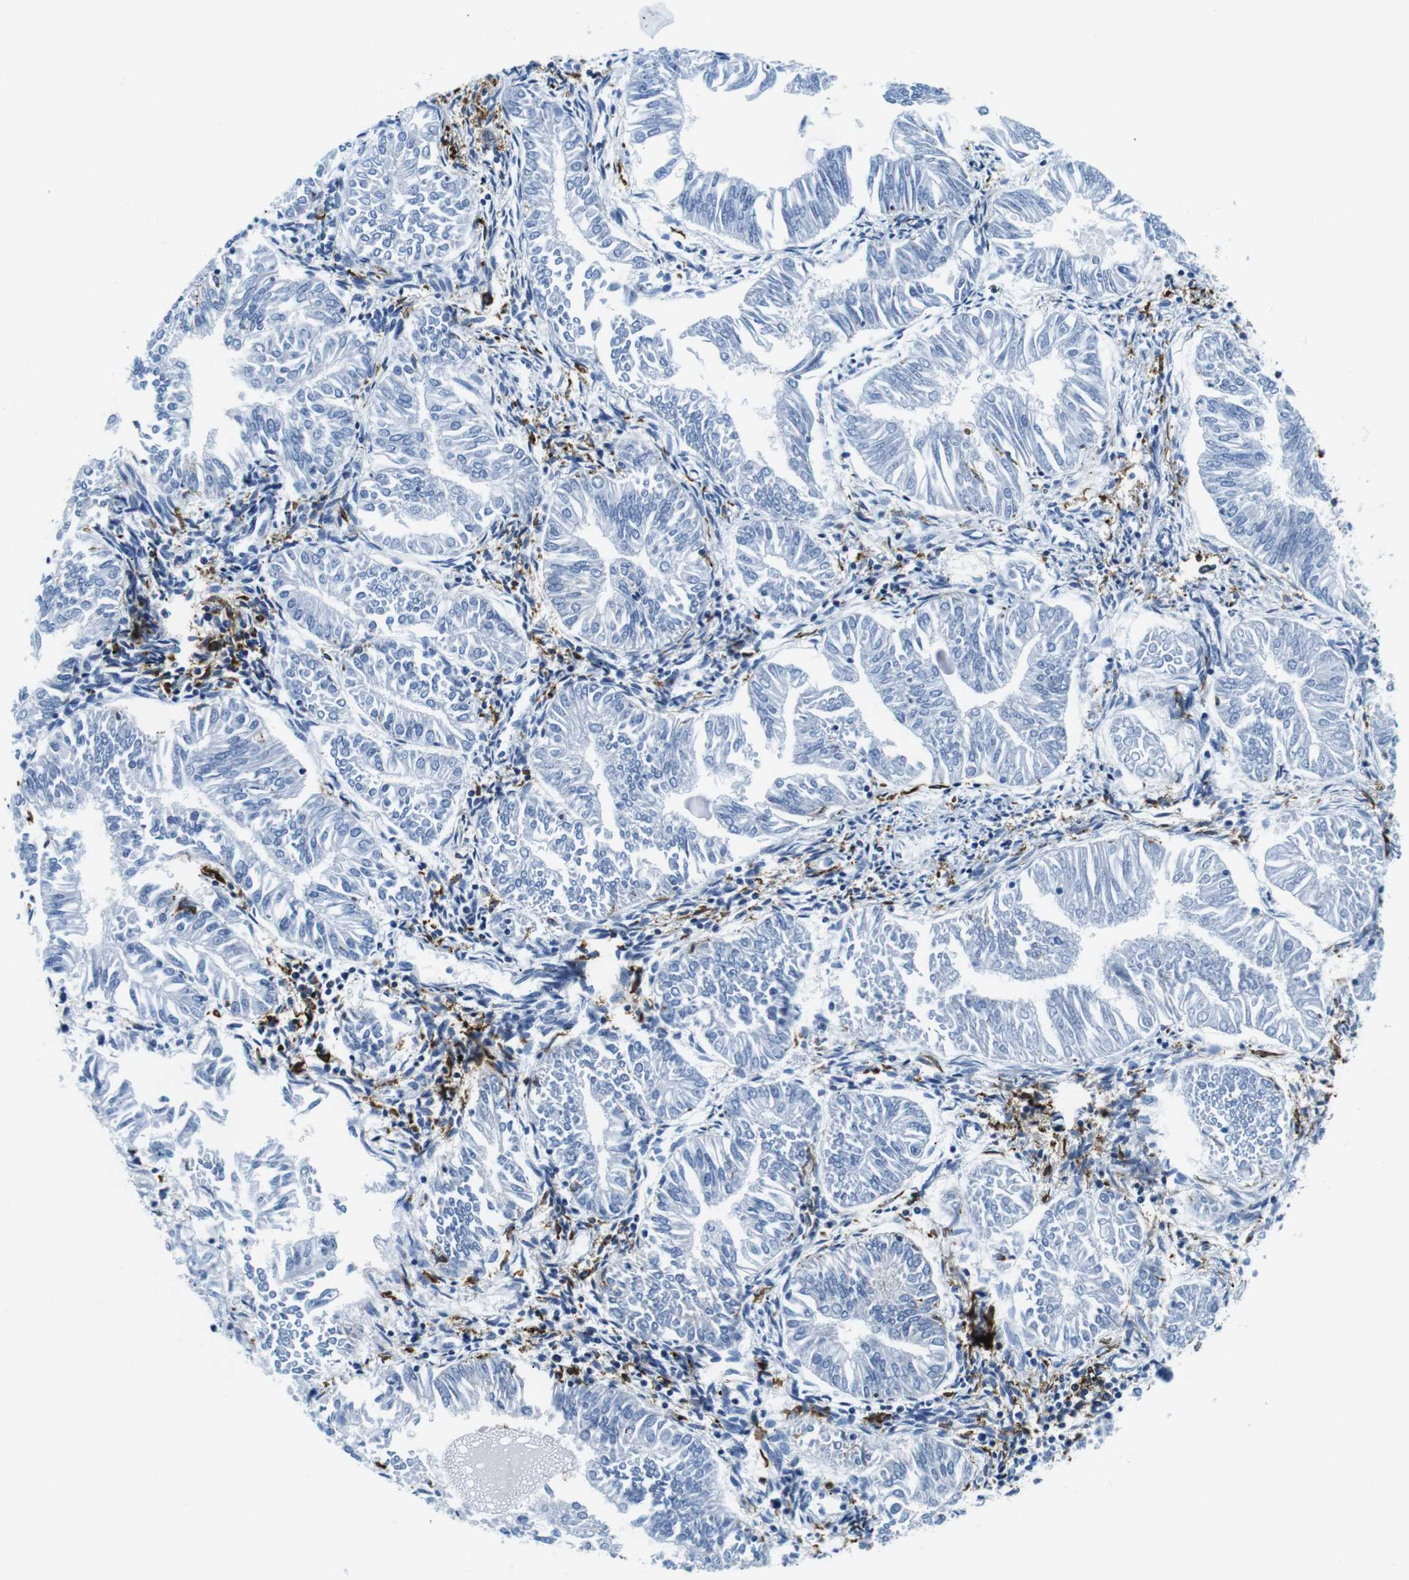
{"staining": {"intensity": "negative", "quantity": "none", "location": "none"}, "tissue": "endometrial cancer", "cell_type": "Tumor cells", "image_type": "cancer", "snomed": [{"axis": "morphology", "description": "Adenocarcinoma, NOS"}, {"axis": "topography", "description": "Endometrium"}], "caption": "An image of adenocarcinoma (endometrial) stained for a protein displays no brown staining in tumor cells.", "gene": "HLA-DRB1", "patient": {"sex": "female", "age": 53}}